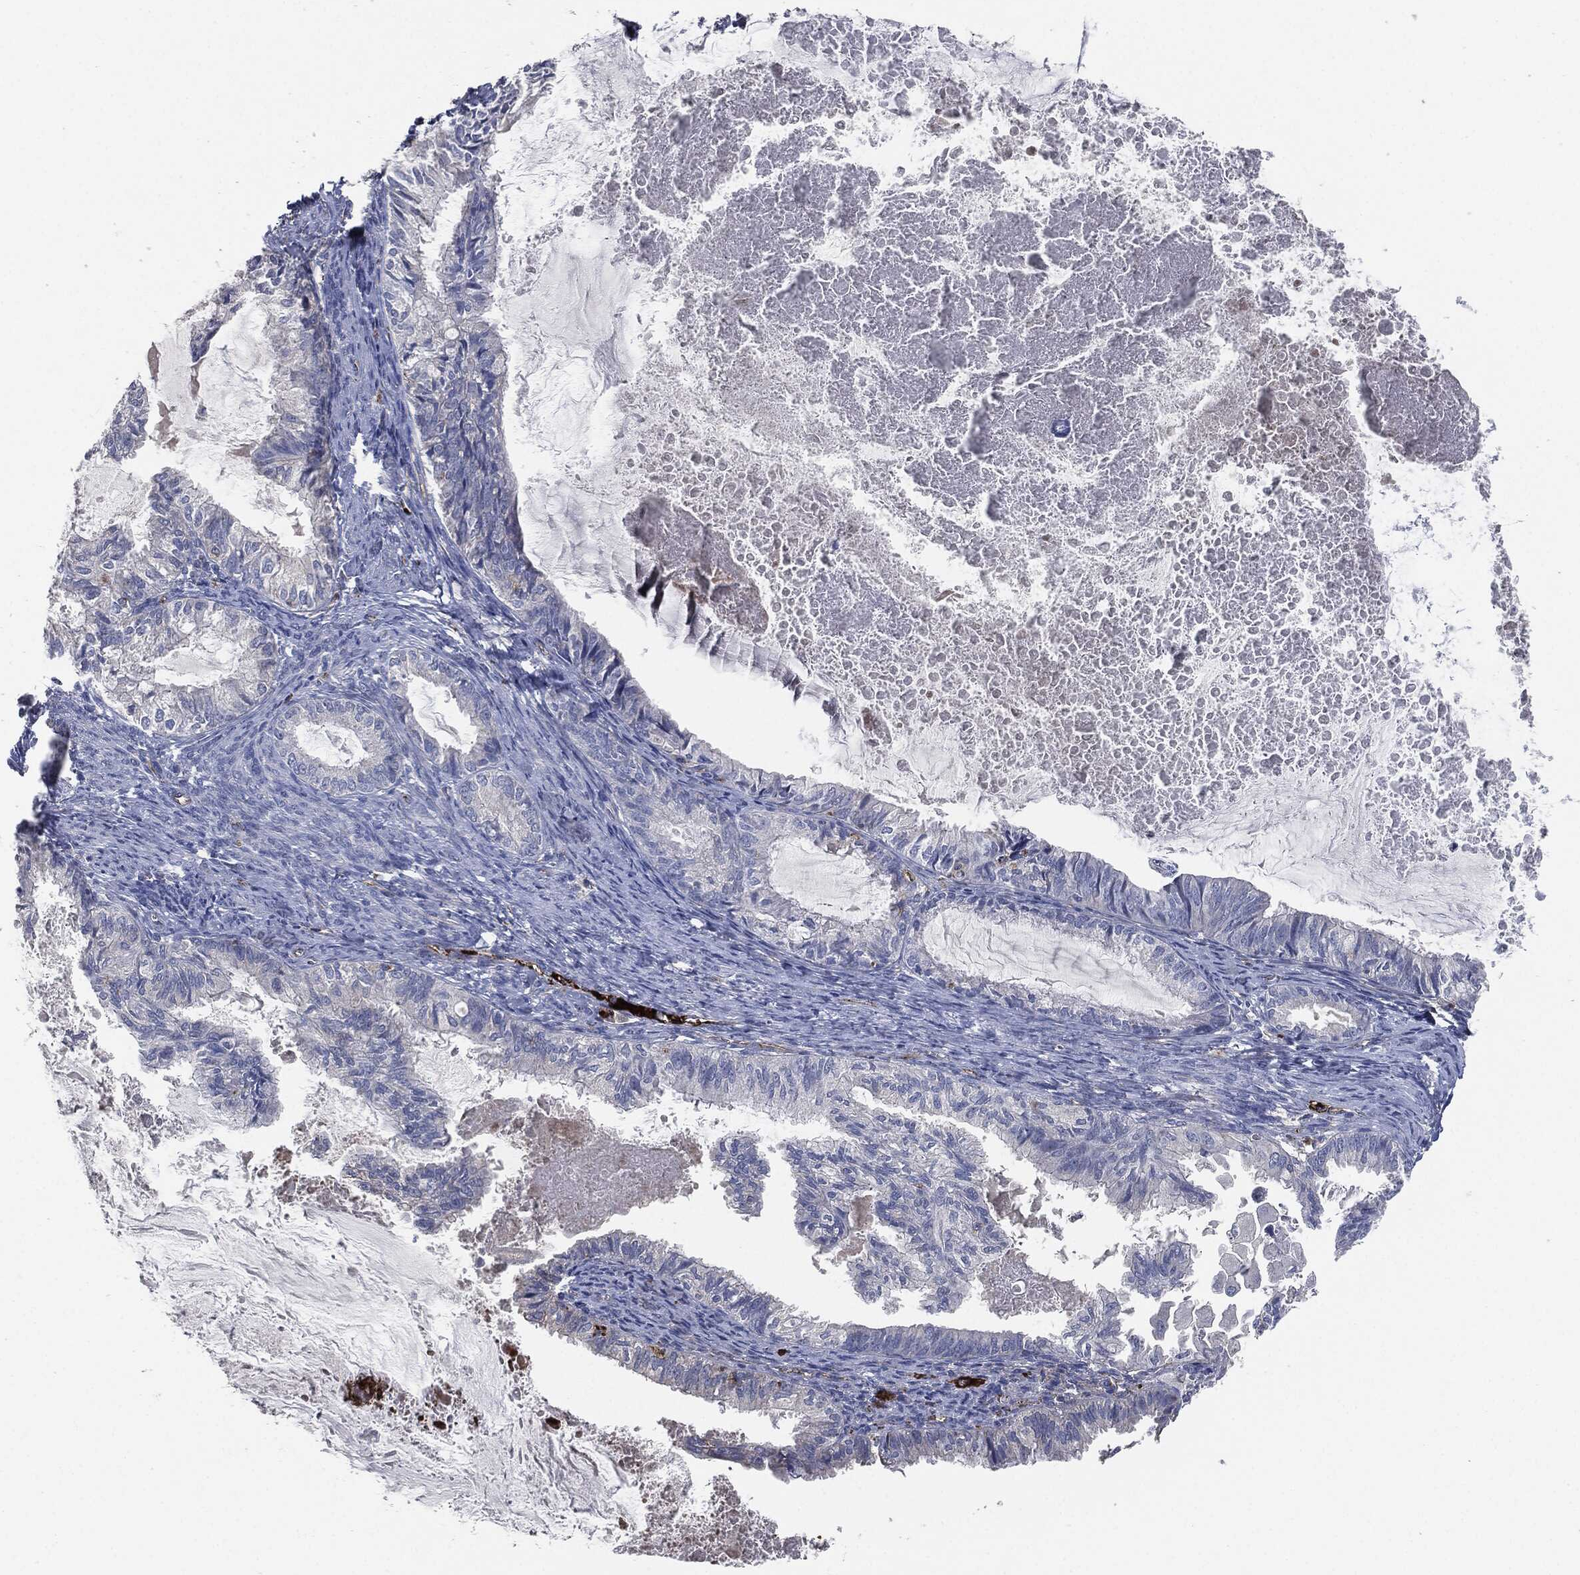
{"staining": {"intensity": "negative", "quantity": "none", "location": "none"}, "tissue": "endometrial cancer", "cell_type": "Tumor cells", "image_type": "cancer", "snomed": [{"axis": "morphology", "description": "Adenocarcinoma, NOS"}, {"axis": "topography", "description": "Endometrium"}], "caption": "This is a micrograph of immunohistochemistry (IHC) staining of endometrial cancer, which shows no staining in tumor cells.", "gene": "APOB", "patient": {"sex": "female", "age": 86}}